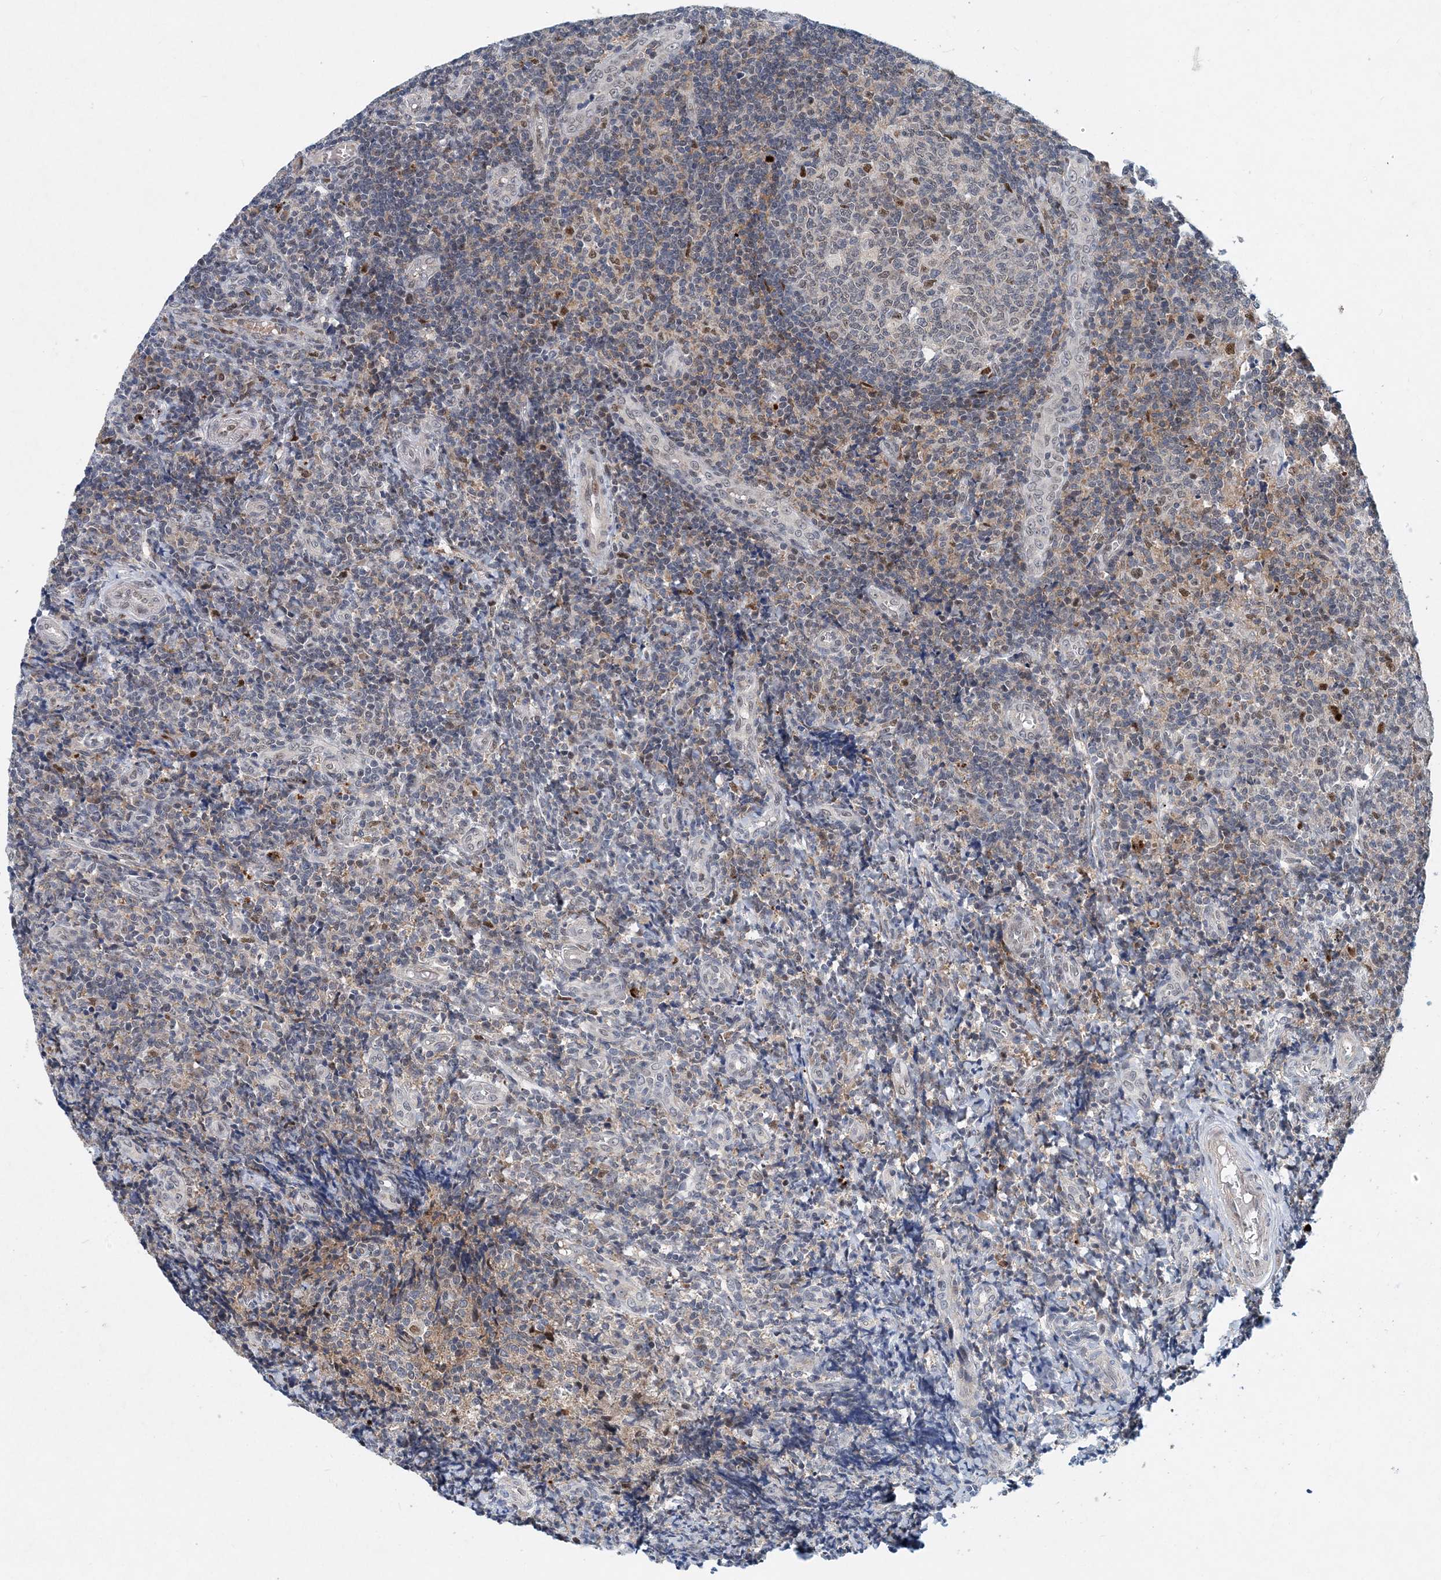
{"staining": {"intensity": "moderate", "quantity": "<25%", "location": "nuclear"}, "tissue": "tonsil", "cell_type": "Germinal center cells", "image_type": "normal", "snomed": [{"axis": "morphology", "description": "Normal tissue, NOS"}, {"axis": "topography", "description": "Tonsil"}], "caption": "Tonsil stained with immunohistochemistry shows moderate nuclear staining in approximately <25% of germinal center cells. (Stains: DAB (3,3'-diaminobenzidine) in brown, nuclei in blue, Microscopy: brightfield microscopy at high magnification).", "gene": "KPNA4", "patient": {"sex": "female", "age": 19}}